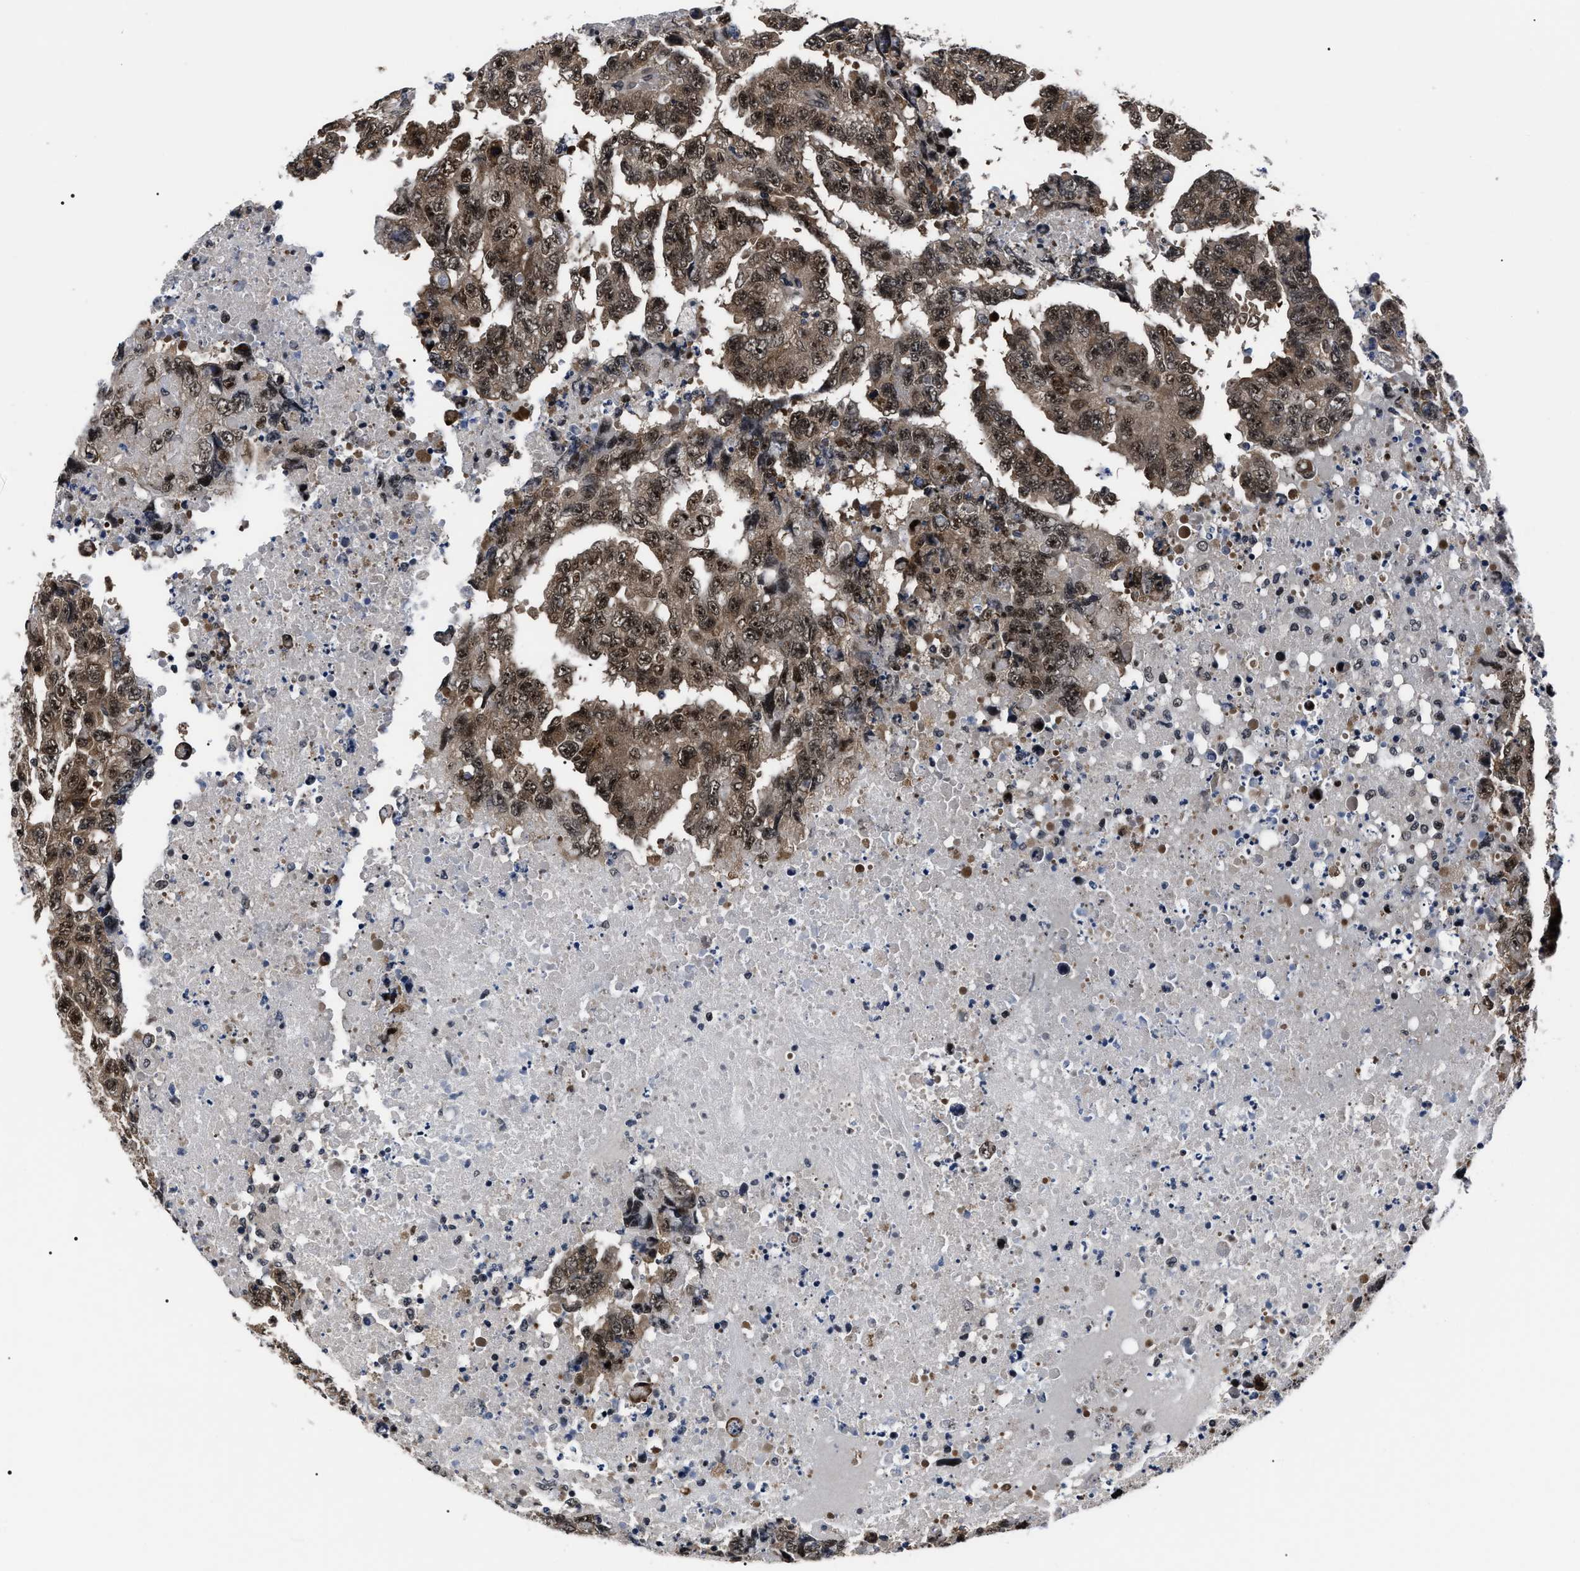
{"staining": {"intensity": "moderate", "quantity": ">75%", "location": "cytoplasmic/membranous,nuclear"}, "tissue": "testis cancer", "cell_type": "Tumor cells", "image_type": "cancer", "snomed": [{"axis": "morphology", "description": "Necrosis, NOS"}, {"axis": "morphology", "description": "Carcinoma, Embryonal, NOS"}, {"axis": "topography", "description": "Testis"}], "caption": "Immunohistochemistry image of neoplastic tissue: testis embryonal carcinoma stained using IHC exhibits medium levels of moderate protein expression localized specifically in the cytoplasmic/membranous and nuclear of tumor cells, appearing as a cytoplasmic/membranous and nuclear brown color.", "gene": "CSNK2A1", "patient": {"sex": "male", "age": 19}}